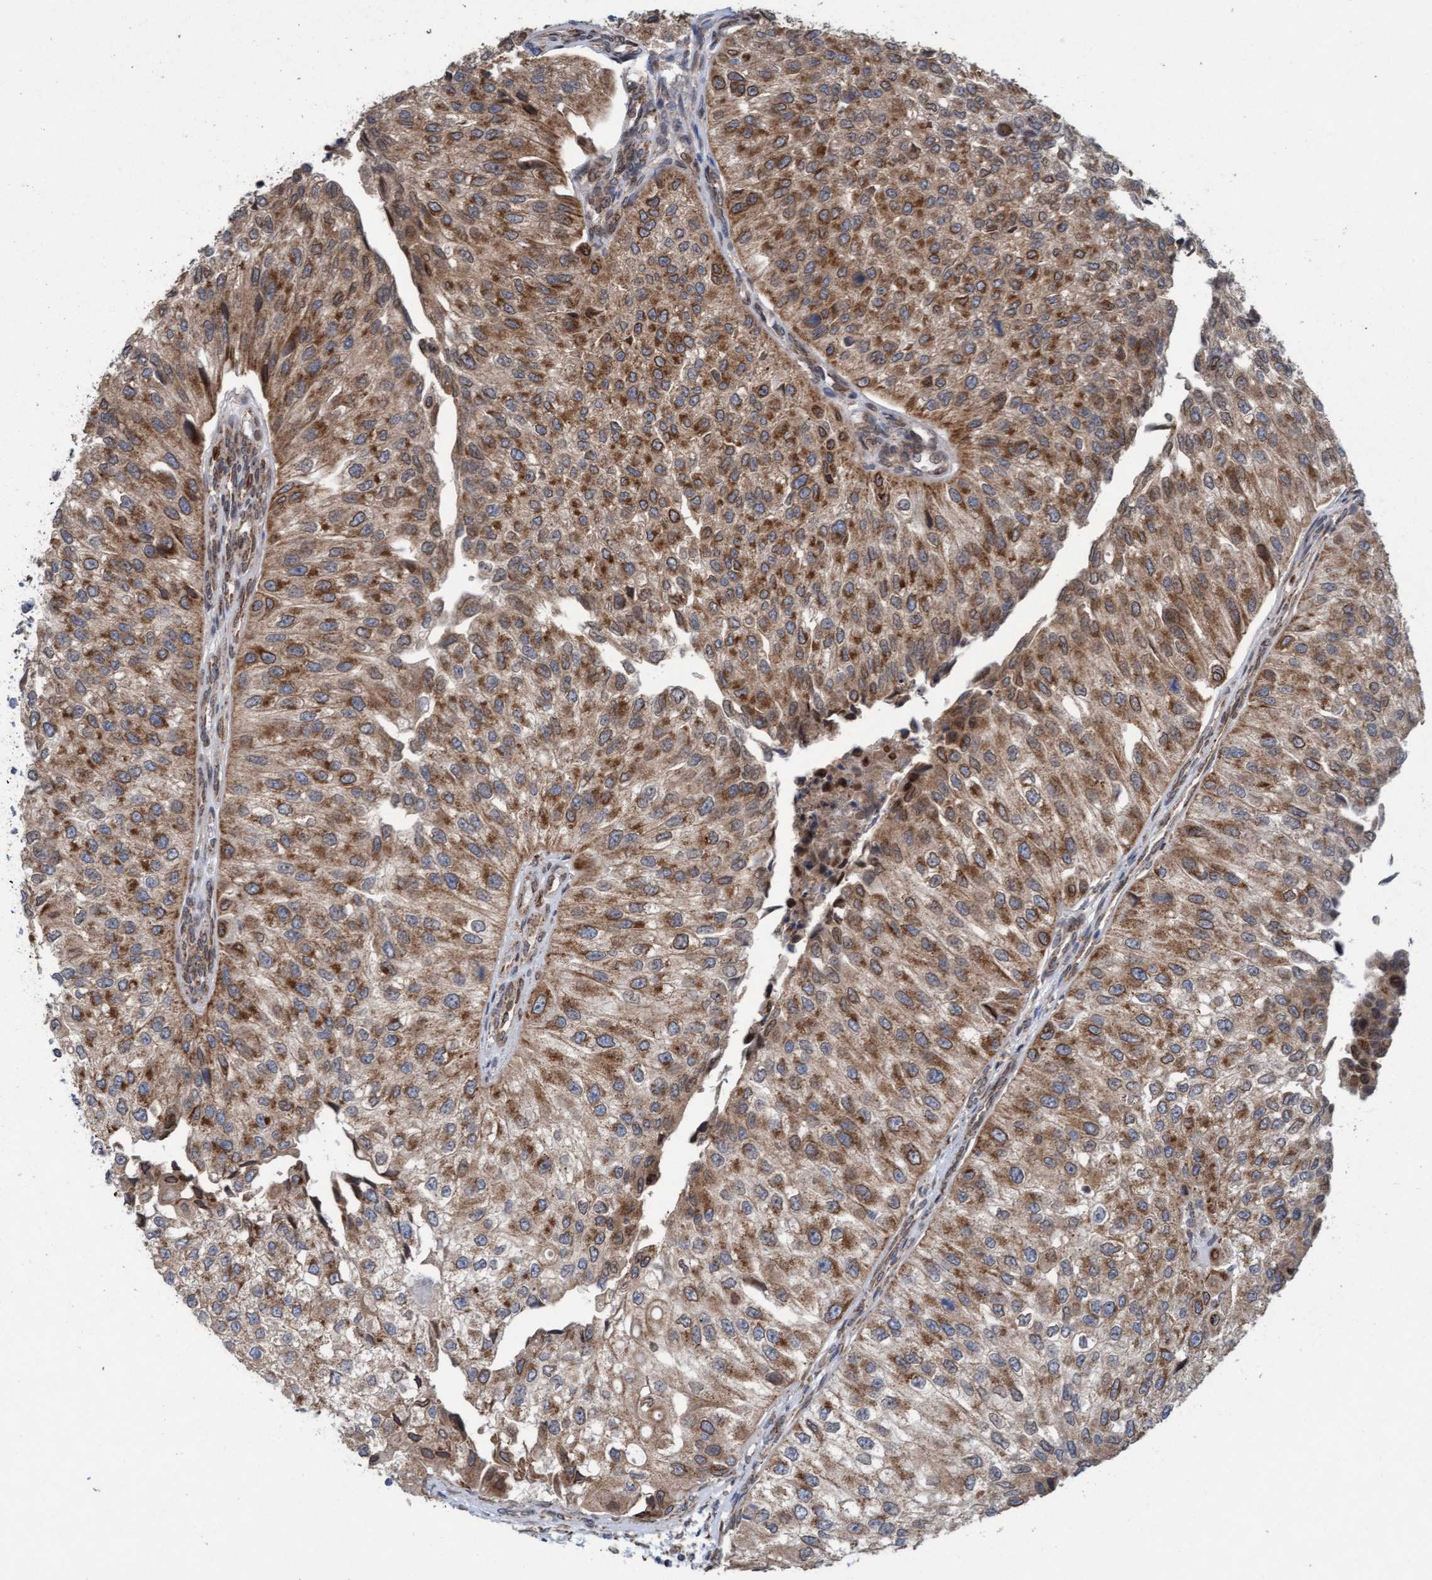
{"staining": {"intensity": "moderate", "quantity": ">75%", "location": "cytoplasmic/membranous"}, "tissue": "urothelial cancer", "cell_type": "Tumor cells", "image_type": "cancer", "snomed": [{"axis": "morphology", "description": "Urothelial carcinoma, High grade"}, {"axis": "topography", "description": "Kidney"}, {"axis": "topography", "description": "Urinary bladder"}], "caption": "Urothelial carcinoma (high-grade) was stained to show a protein in brown. There is medium levels of moderate cytoplasmic/membranous staining in about >75% of tumor cells. Immunohistochemistry (ihc) stains the protein of interest in brown and the nuclei are stained blue.", "gene": "MRPS23", "patient": {"sex": "male", "age": 77}}